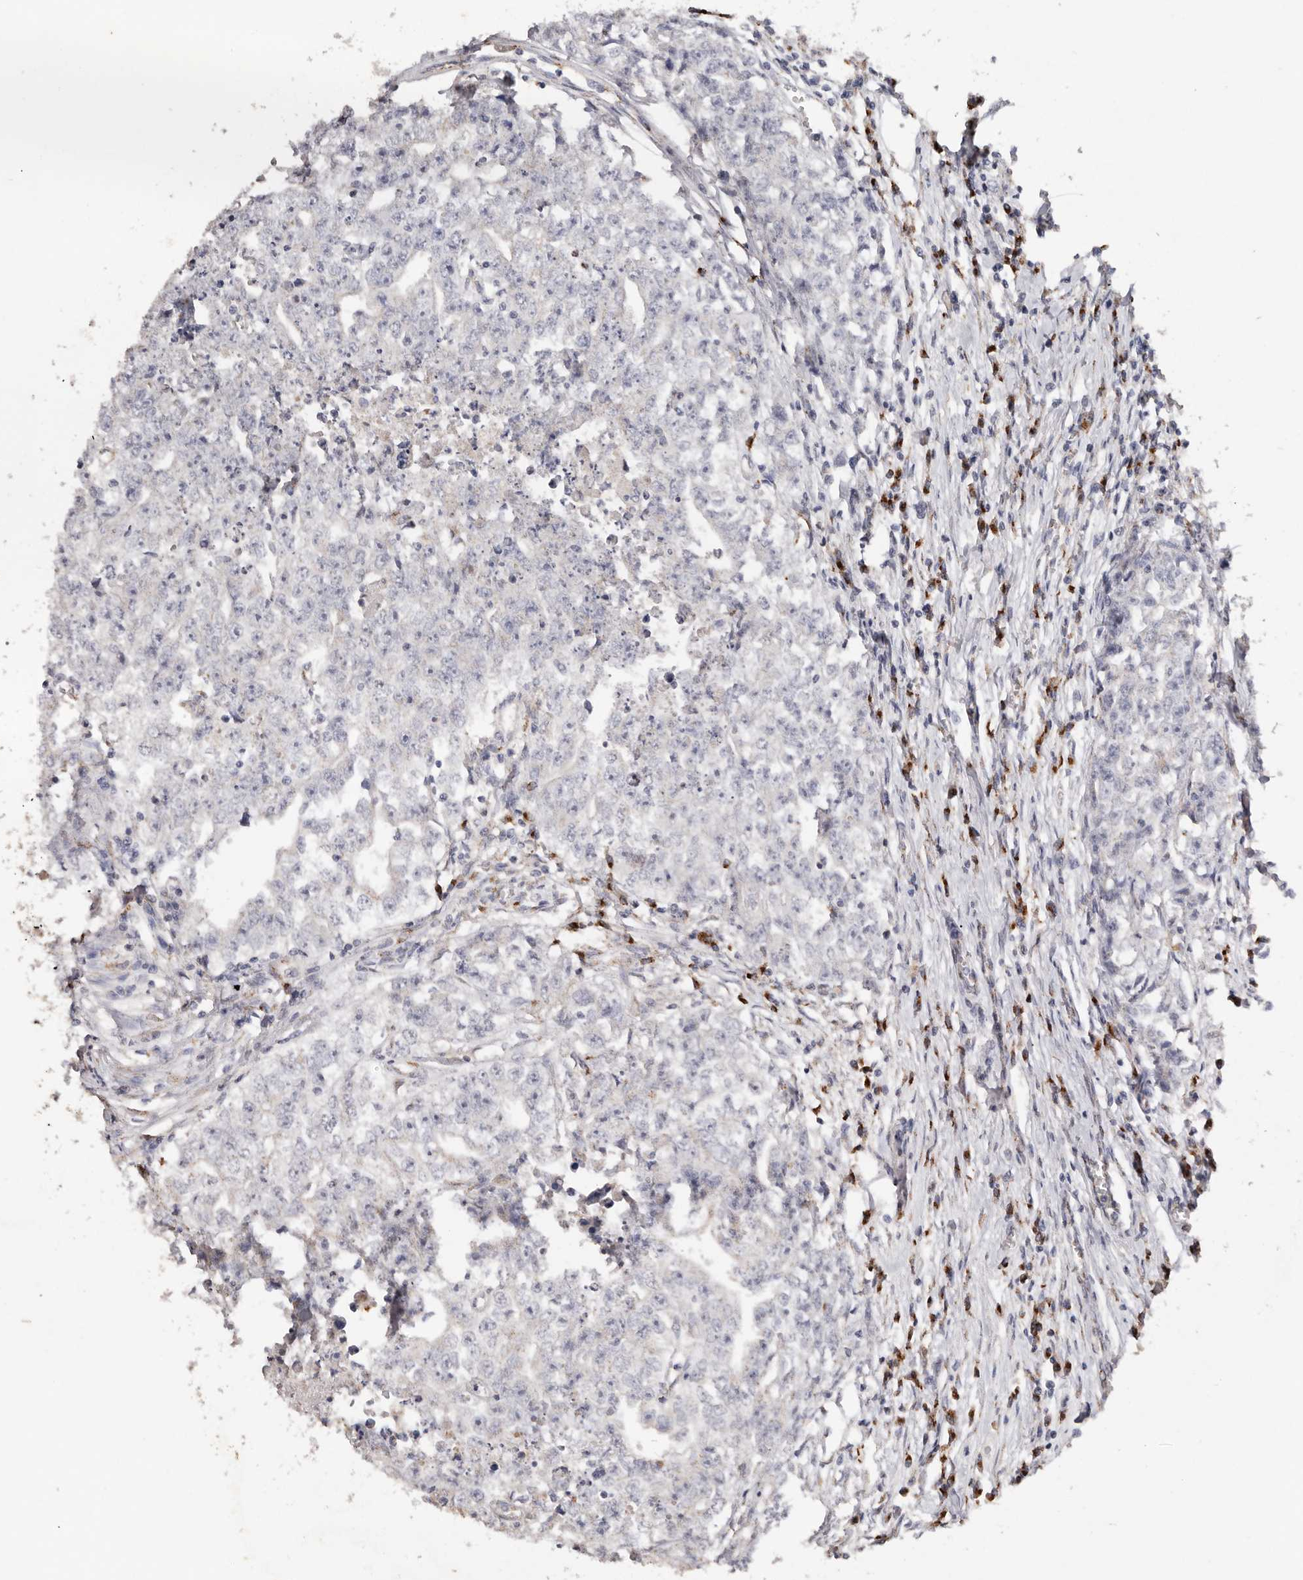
{"staining": {"intensity": "negative", "quantity": "none", "location": "none"}, "tissue": "testis cancer", "cell_type": "Tumor cells", "image_type": "cancer", "snomed": [{"axis": "morphology", "description": "Seminoma, NOS"}, {"axis": "morphology", "description": "Carcinoma, Embryonal, NOS"}, {"axis": "topography", "description": "Testis"}], "caption": "High power microscopy image of an immunohistochemistry (IHC) photomicrograph of testis cancer, revealing no significant expression in tumor cells.", "gene": "LGALS7B", "patient": {"sex": "male", "age": 43}}